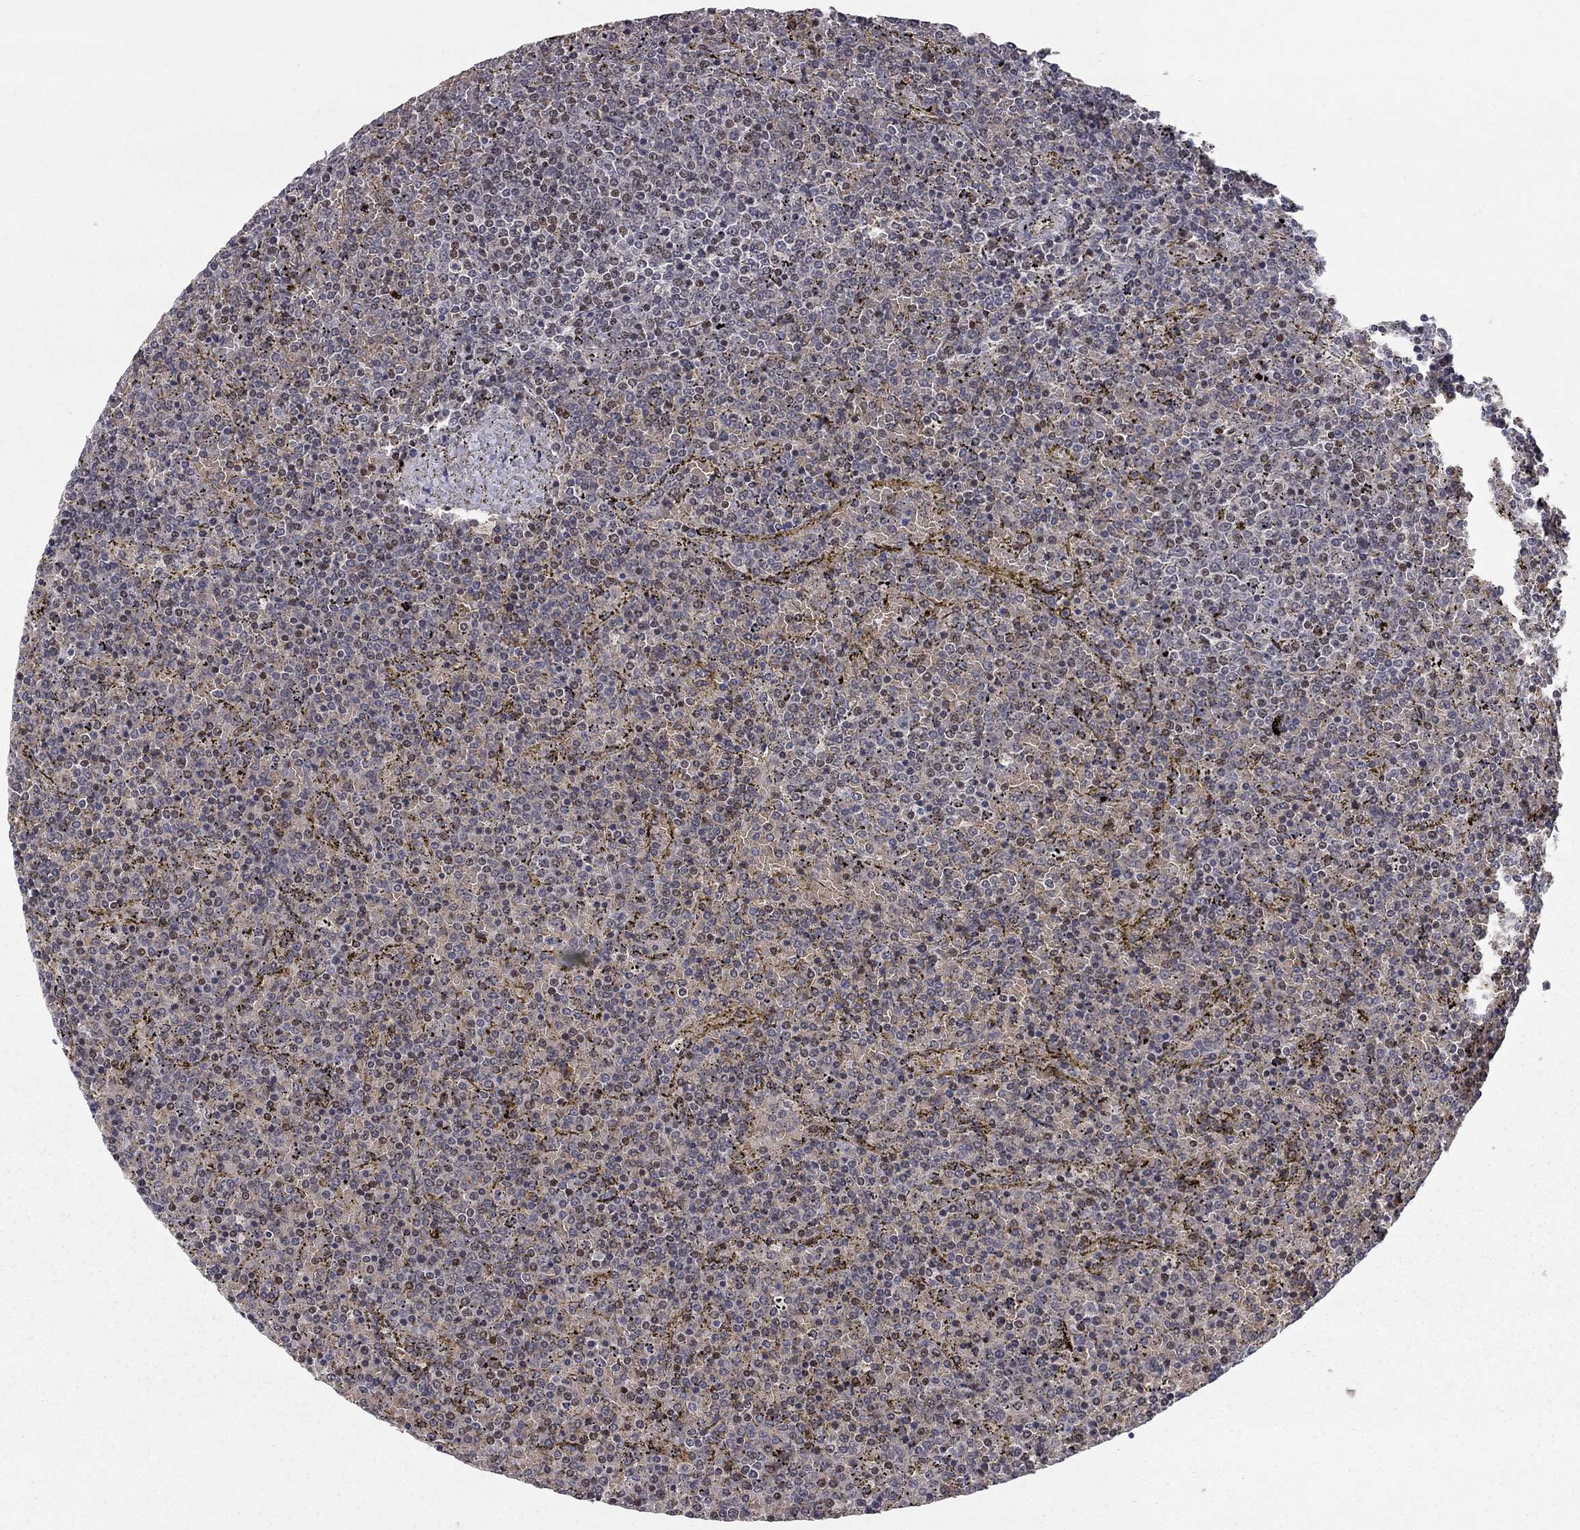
{"staining": {"intensity": "negative", "quantity": "none", "location": "none"}, "tissue": "lymphoma", "cell_type": "Tumor cells", "image_type": "cancer", "snomed": [{"axis": "morphology", "description": "Malignant lymphoma, non-Hodgkin's type, Low grade"}, {"axis": "topography", "description": "Spleen"}], "caption": "The immunohistochemistry image has no significant expression in tumor cells of malignant lymphoma, non-Hodgkin's type (low-grade) tissue.", "gene": "HDAC3", "patient": {"sex": "female", "age": 77}}